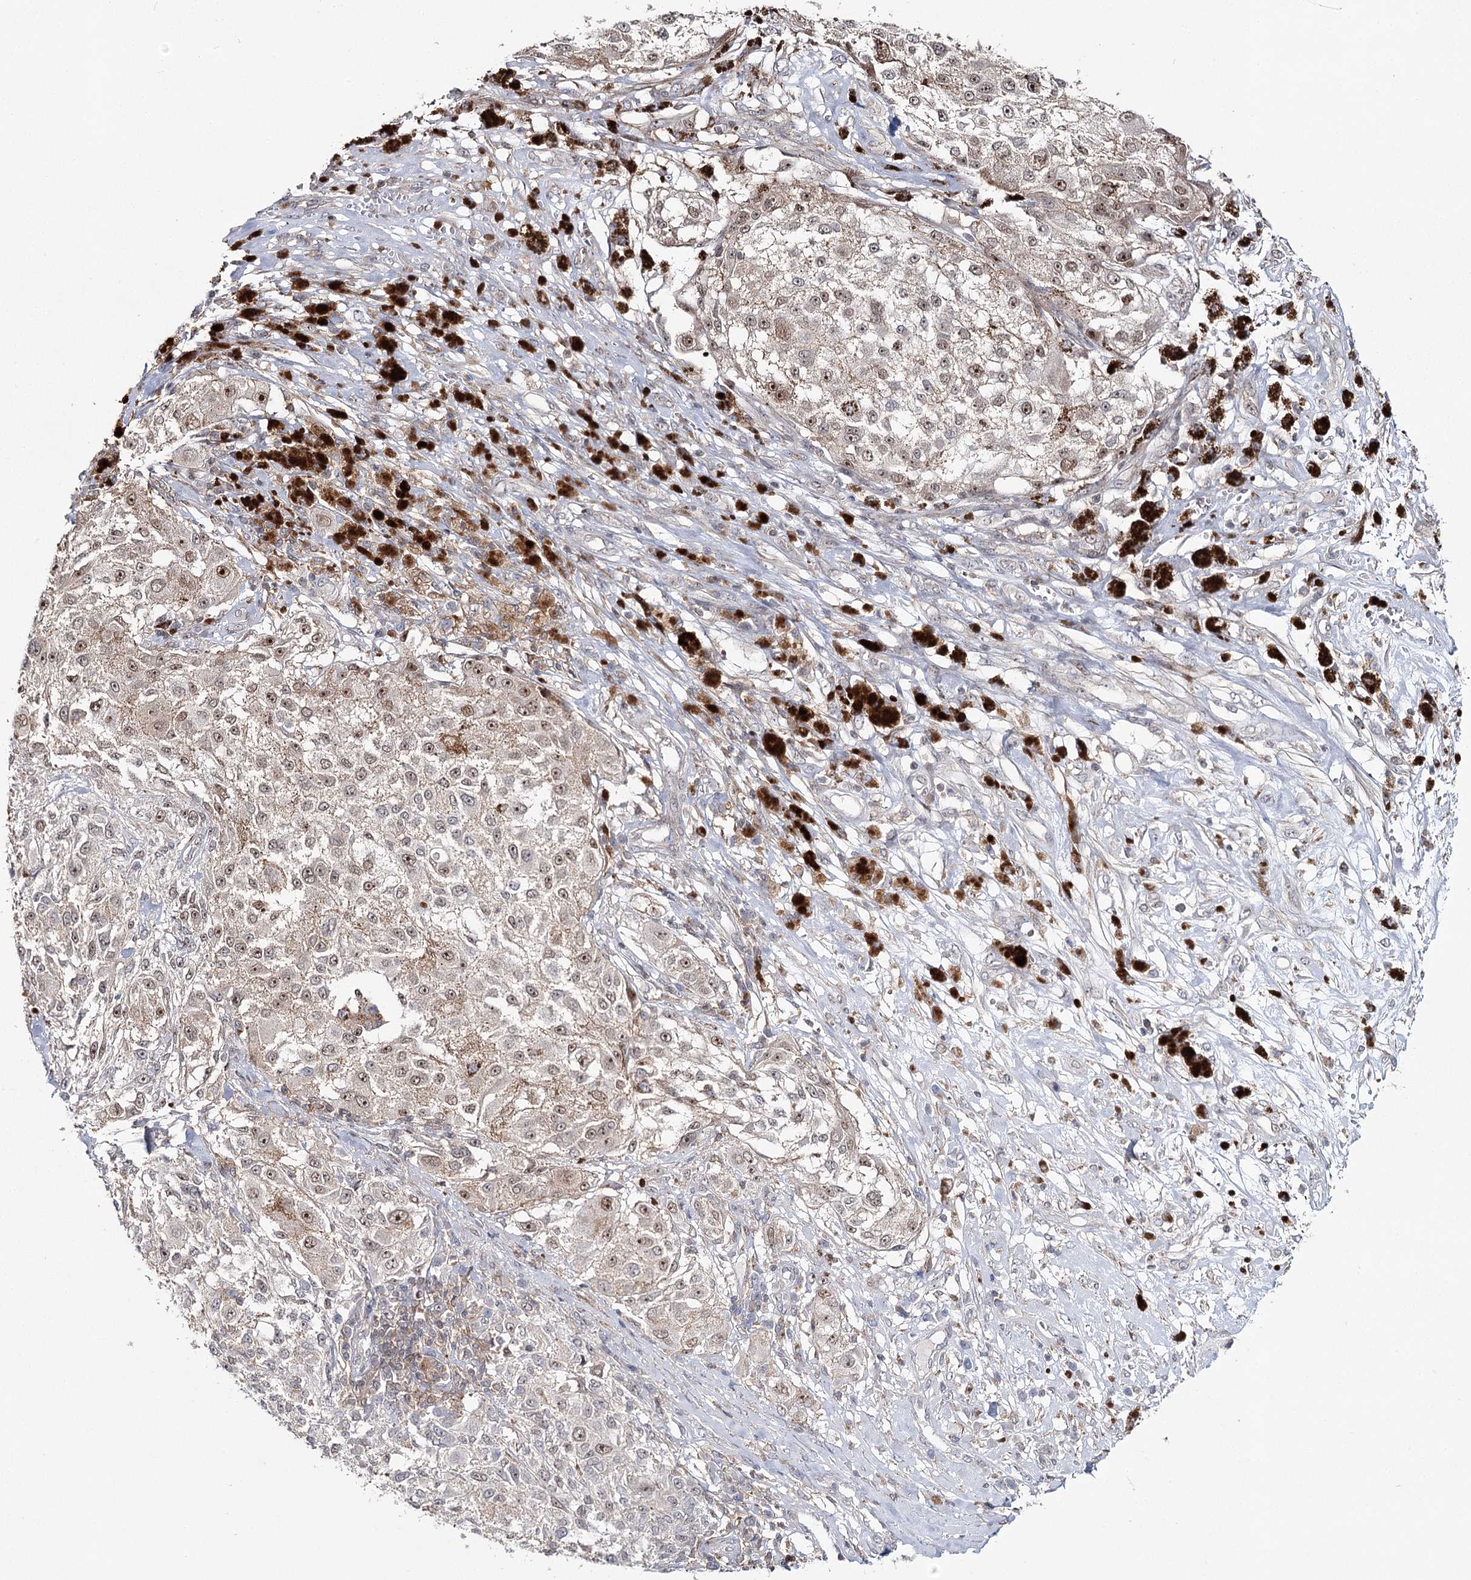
{"staining": {"intensity": "moderate", "quantity": ">75%", "location": "nuclear"}, "tissue": "melanoma", "cell_type": "Tumor cells", "image_type": "cancer", "snomed": [{"axis": "morphology", "description": "Necrosis, NOS"}, {"axis": "morphology", "description": "Malignant melanoma, NOS"}, {"axis": "topography", "description": "Skin"}], "caption": "About >75% of tumor cells in malignant melanoma display moderate nuclear protein expression as visualized by brown immunohistochemical staining.", "gene": "ZC3H8", "patient": {"sex": "female", "age": 87}}